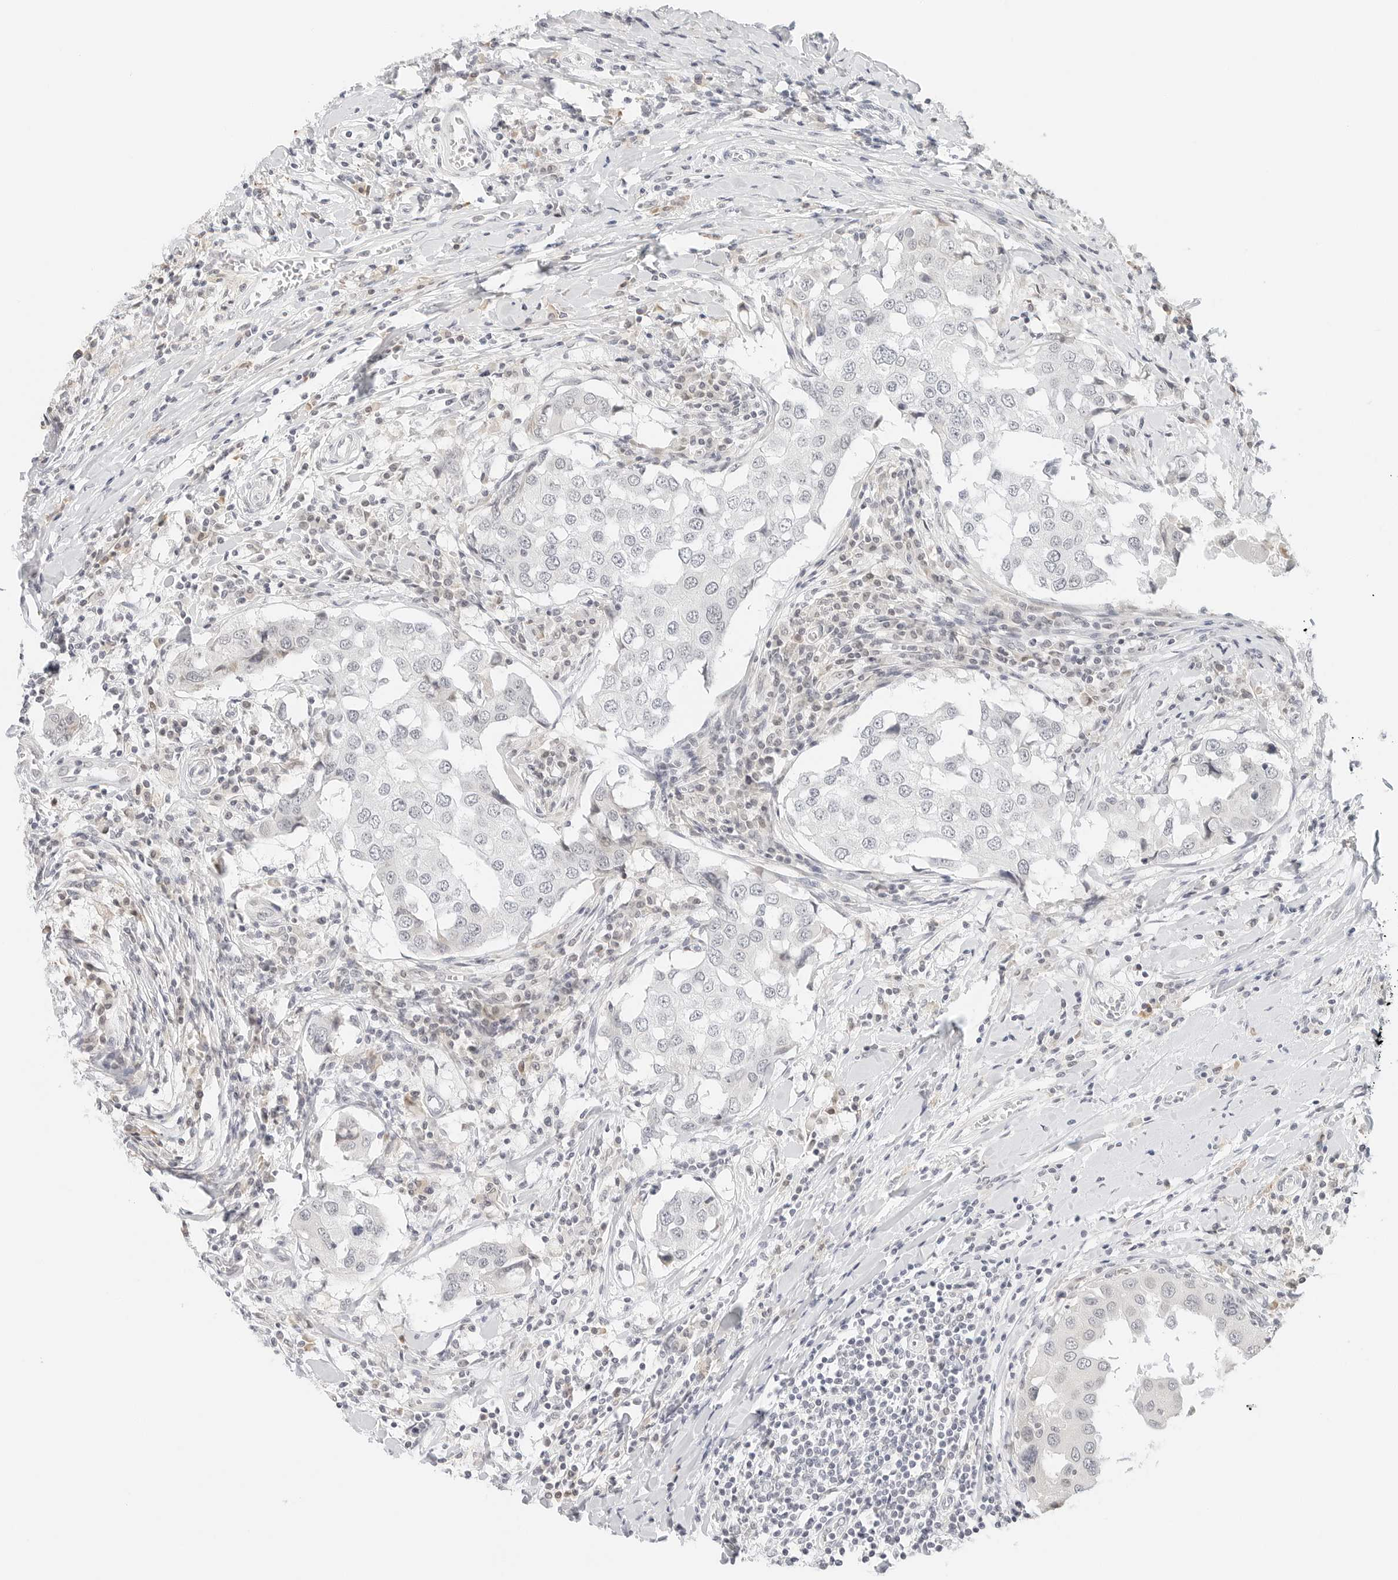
{"staining": {"intensity": "negative", "quantity": "none", "location": "none"}, "tissue": "breast cancer", "cell_type": "Tumor cells", "image_type": "cancer", "snomed": [{"axis": "morphology", "description": "Duct carcinoma"}, {"axis": "topography", "description": "Breast"}], "caption": "IHC of human invasive ductal carcinoma (breast) reveals no expression in tumor cells. The staining was performed using DAB (3,3'-diaminobenzidine) to visualize the protein expression in brown, while the nuclei were stained in blue with hematoxylin (Magnification: 20x).", "gene": "NEO1", "patient": {"sex": "female", "age": 27}}